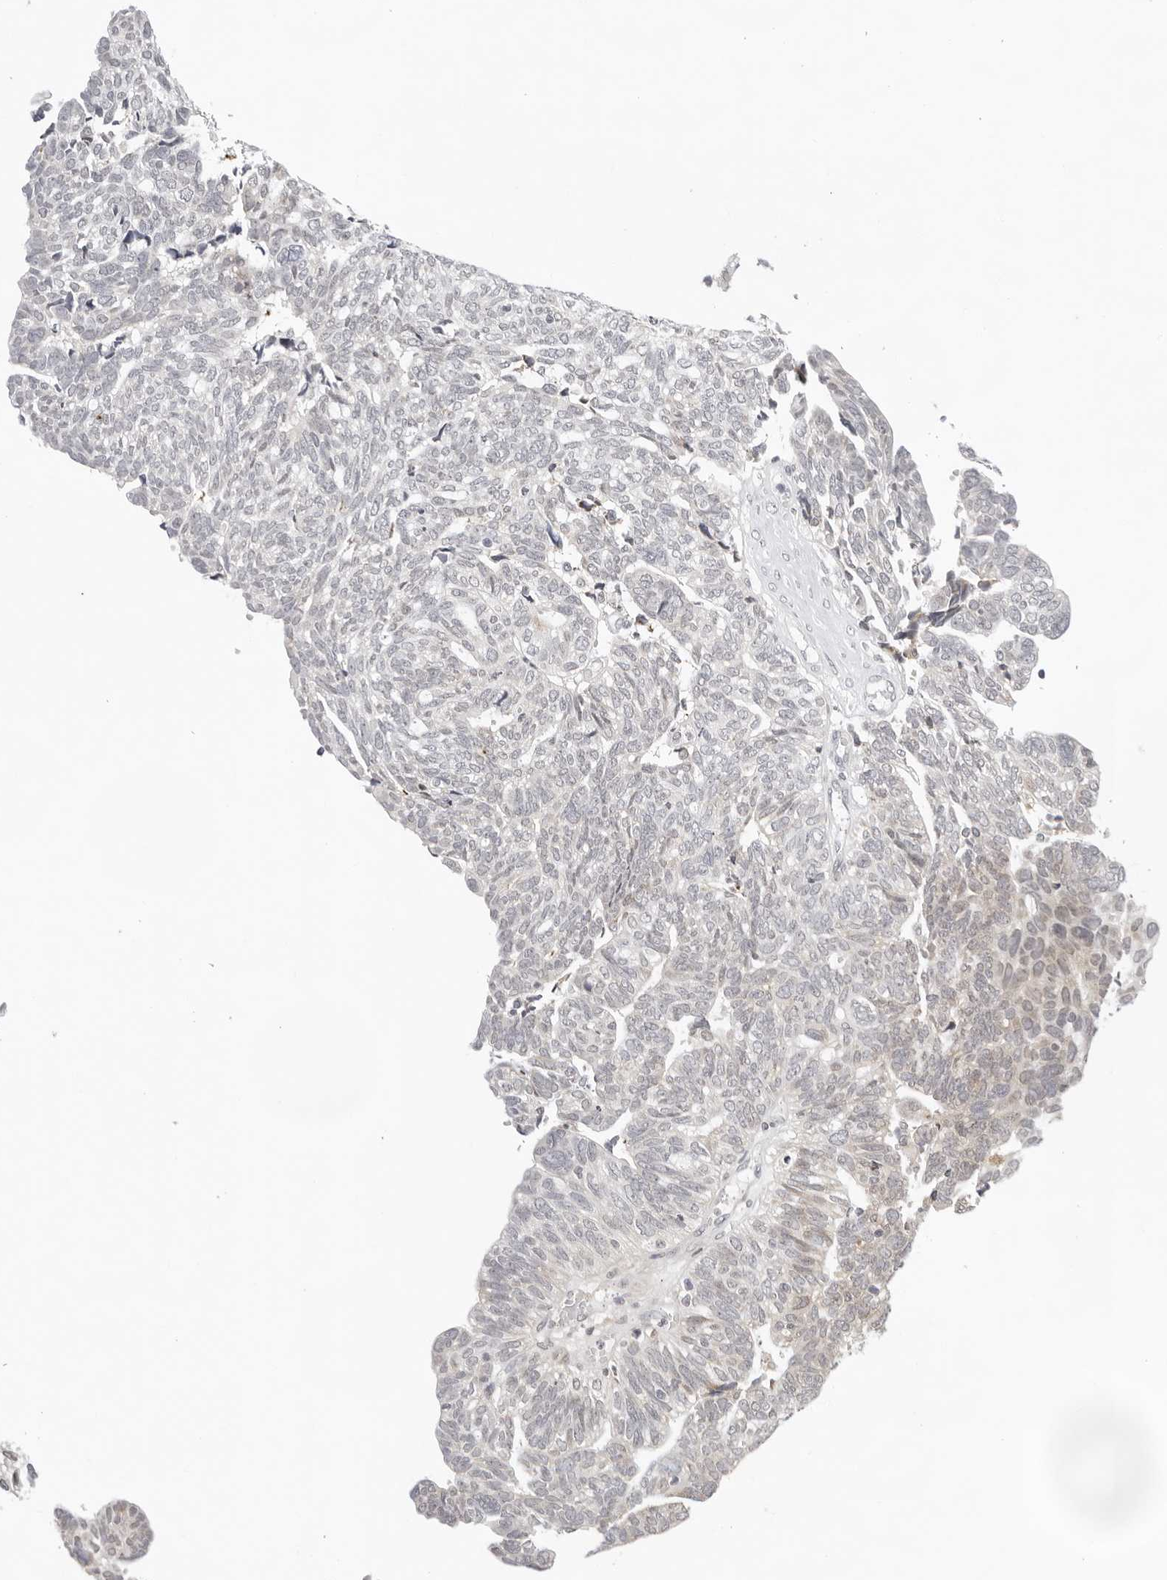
{"staining": {"intensity": "negative", "quantity": "none", "location": "none"}, "tissue": "ovarian cancer", "cell_type": "Tumor cells", "image_type": "cancer", "snomed": [{"axis": "morphology", "description": "Cystadenocarcinoma, serous, NOS"}, {"axis": "topography", "description": "Ovary"}], "caption": "High magnification brightfield microscopy of ovarian serous cystadenocarcinoma stained with DAB (brown) and counterstained with hematoxylin (blue): tumor cells show no significant positivity.", "gene": "IL17RA", "patient": {"sex": "female", "age": 79}}